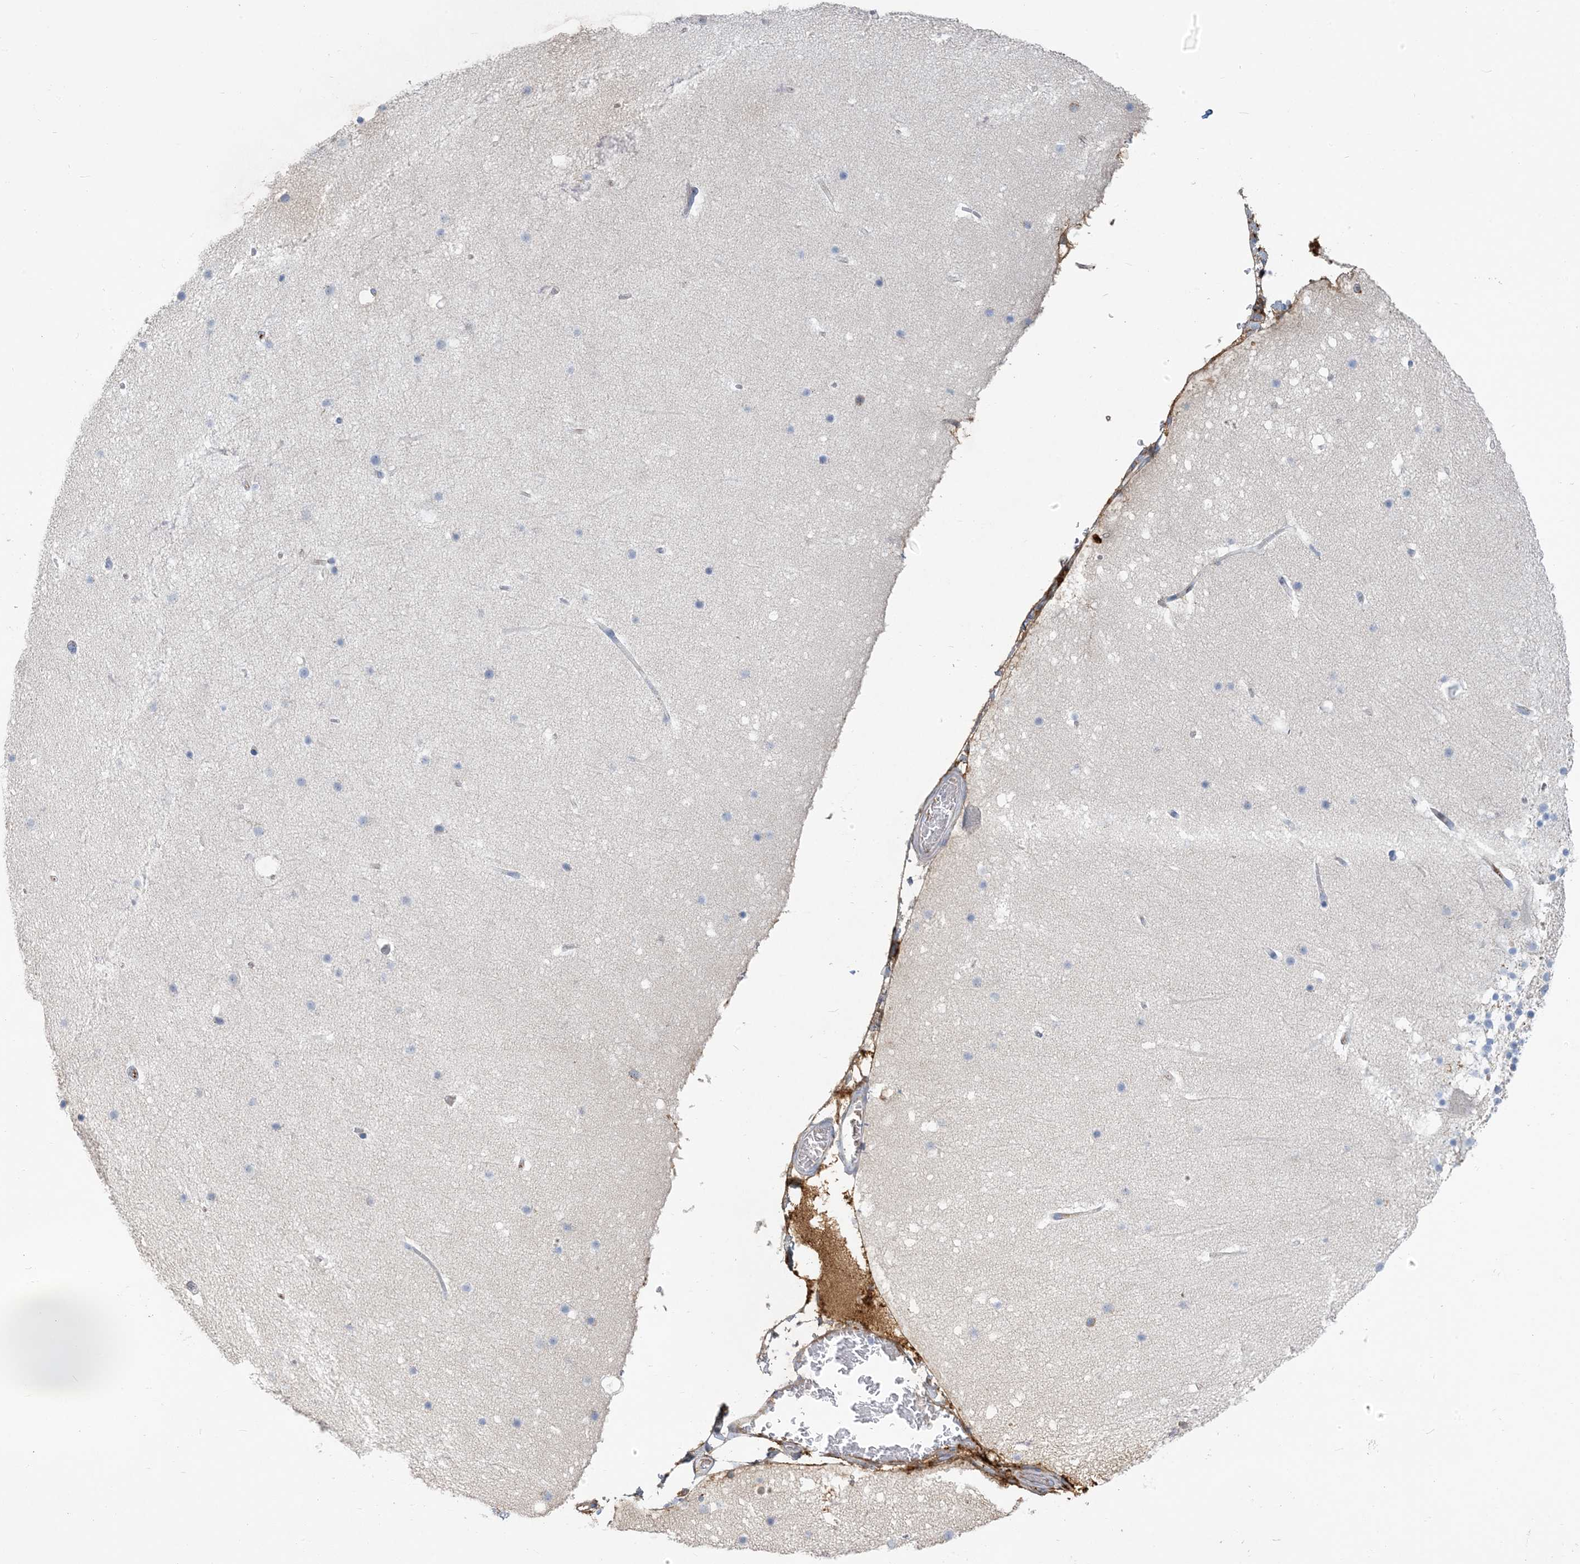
{"staining": {"intensity": "negative", "quantity": "none", "location": "none"}, "tissue": "cerebellum", "cell_type": "Cells in granular layer", "image_type": "normal", "snomed": [{"axis": "morphology", "description": "Normal tissue, NOS"}, {"axis": "topography", "description": "Cerebellum"}], "caption": "DAB immunohistochemical staining of benign human cerebellum reveals no significant expression in cells in granular layer.", "gene": "SCML1", "patient": {"sex": "male", "age": 57}}